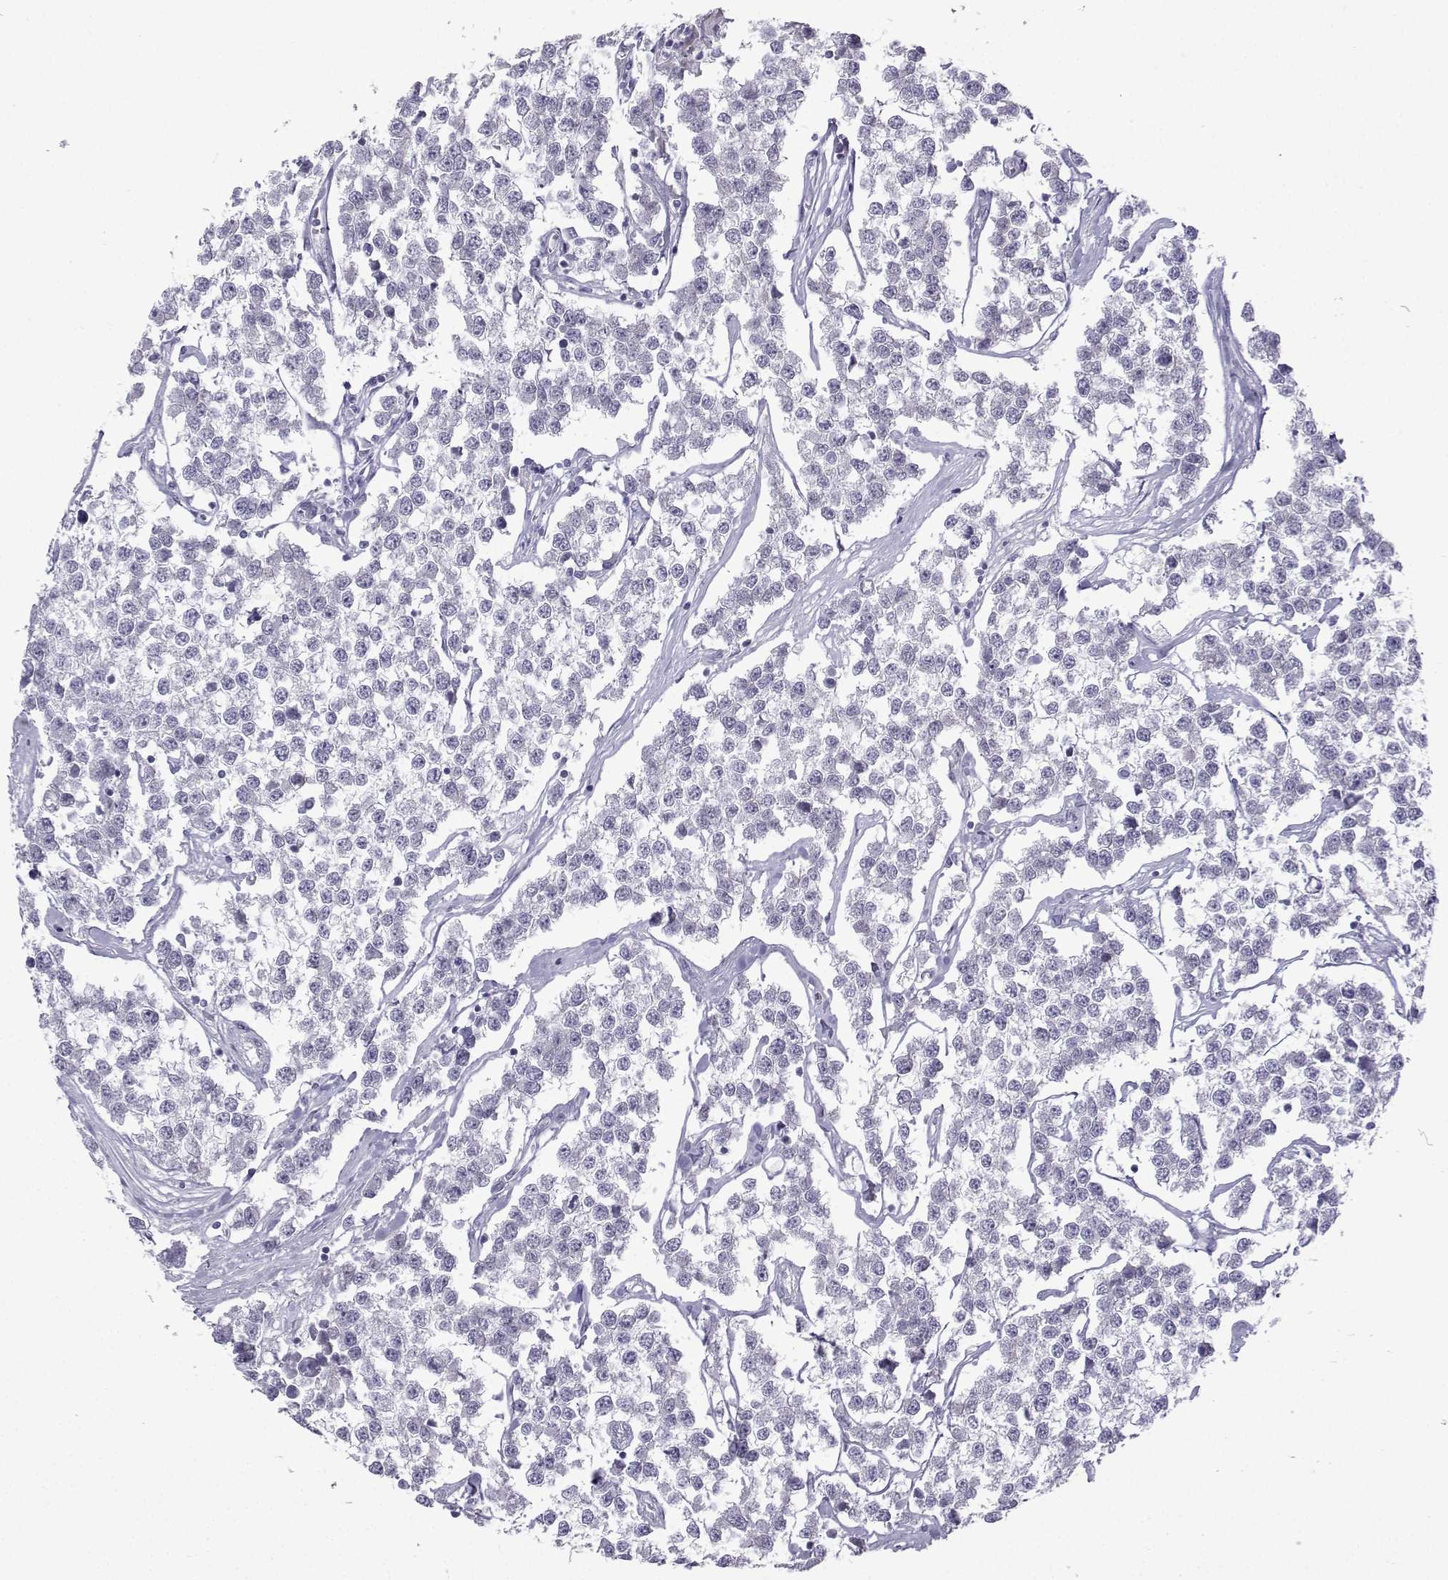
{"staining": {"intensity": "negative", "quantity": "none", "location": "none"}, "tissue": "testis cancer", "cell_type": "Tumor cells", "image_type": "cancer", "snomed": [{"axis": "morphology", "description": "Seminoma, NOS"}, {"axis": "topography", "description": "Testis"}], "caption": "A high-resolution micrograph shows immunohistochemistry (IHC) staining of seminoma (testis), which exhibits no significant staining in tumor cells.", "gene": "CFAP53", "patient": {"sex": "male", "age": 59}}